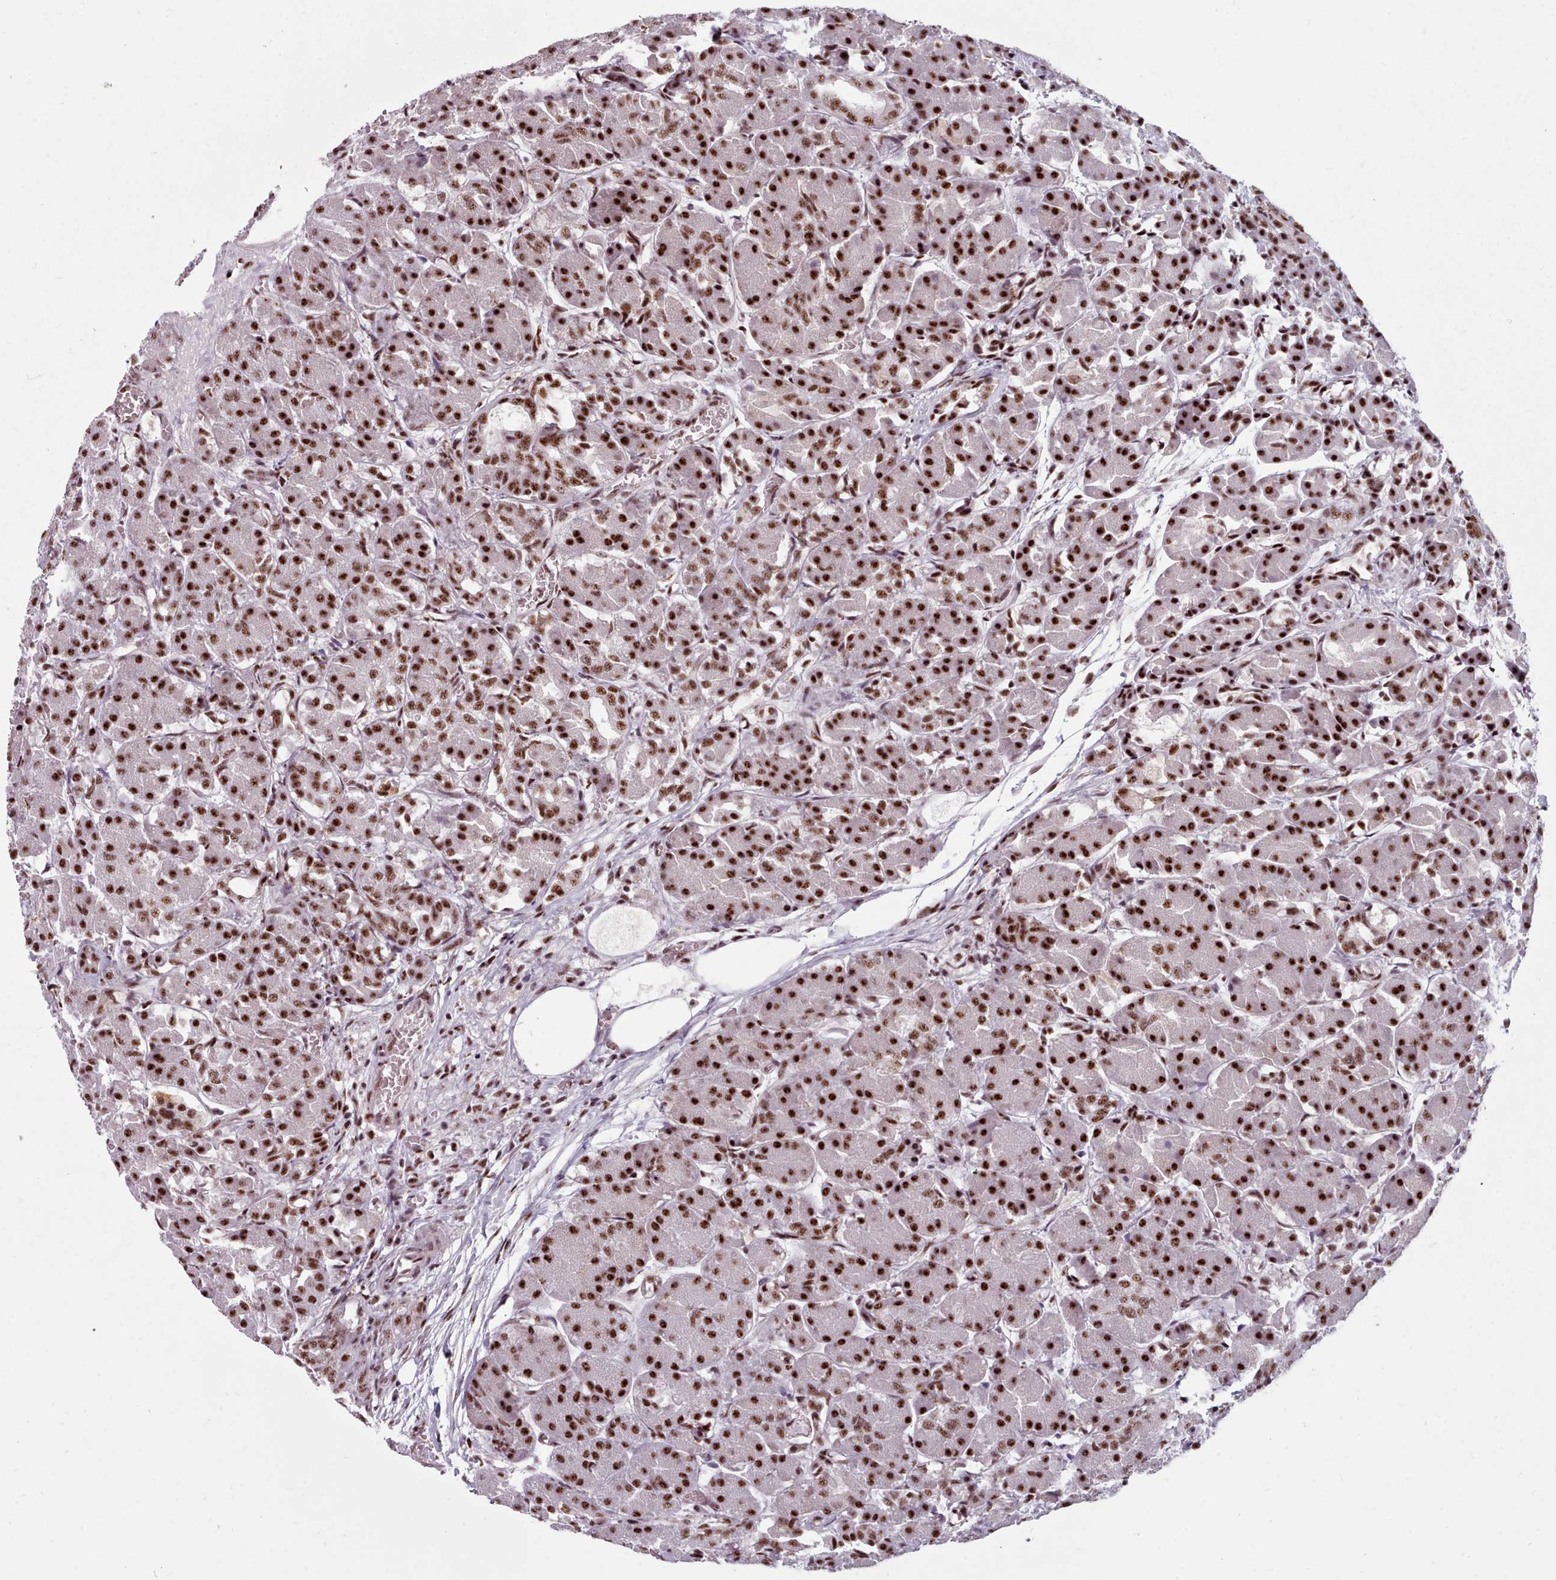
{"staining": {"intensity": "strong", "quantity": ">75%", "location": "nuclear"}, "tissue": "pancreas", "cell_type": "Exocrine glandular cells", "image_type": "normal", "snomed": [{"axis": "morphology", "description": "Normal tissue, NOS"}, {"axis": "topography", "description": "Pancreas"}], "caption": "Protein expression analysis of benign pancreas reveals strong nuclear positivity in approximately >75% of exocrine glandular cells.", "gene": "SRRM1", "patient": {"sex": "male", "age": 63}}